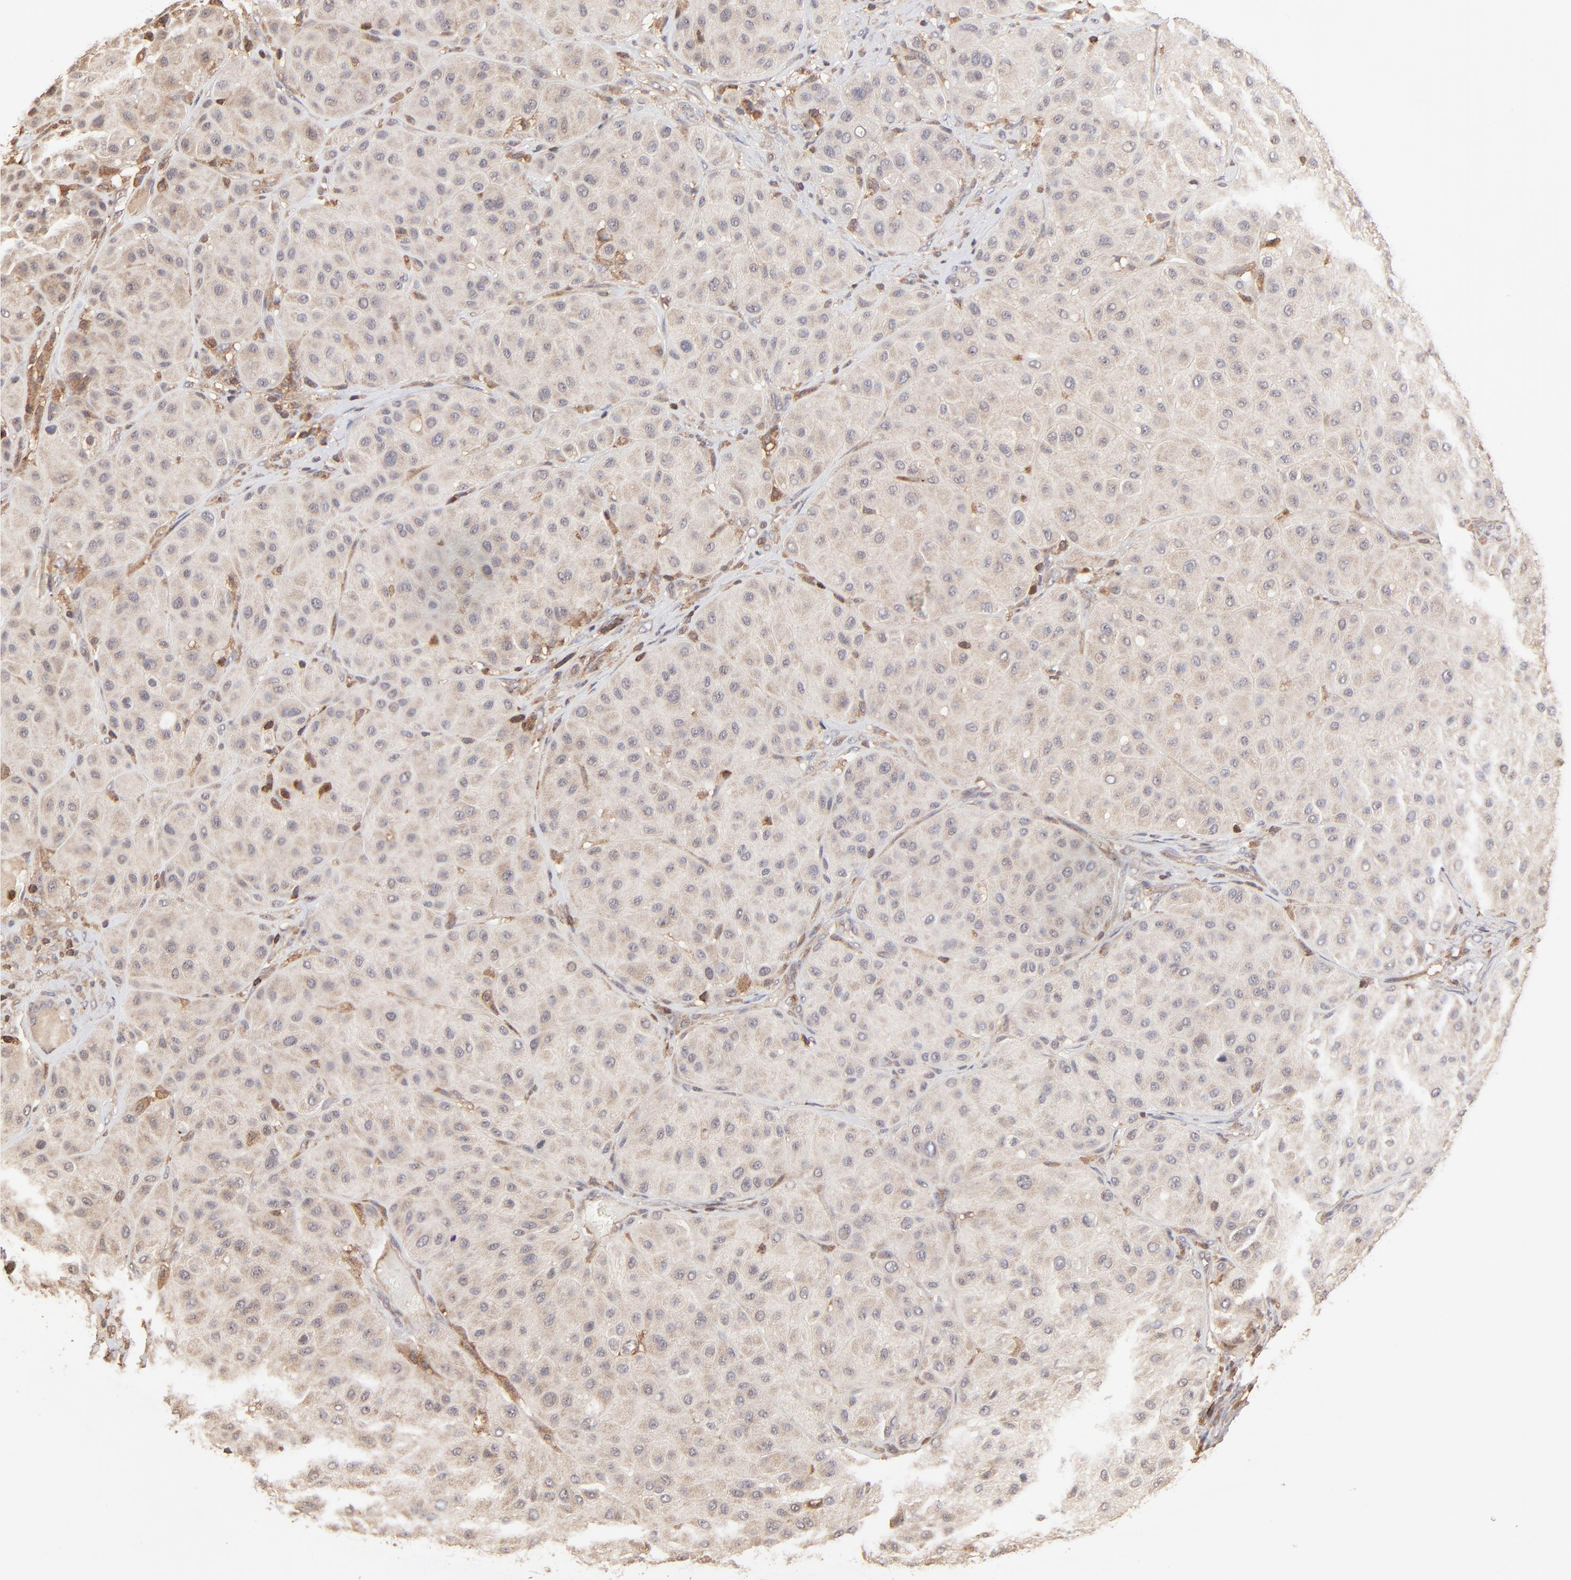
{"staining": {"intensity": "moderate", "quantity": ">75%", "location": "cytoplasmic/membranous"}, "tissue": "melanoma", "cell_type": "Tumor cells", "image_type": "cancer", "snomed": [{"axis": "morphology", "description": "Normal tissue, NOS"}, {"axis": "morphology", "description": "Malignant melanoma, Metastatic site"}, {"axis": "topography", "description": "Skin"}], "caption": "Immunohistochemistry (IHC) (DAB) staining of human malignant melanoma (metastatic site) shows moderate cytoplasmic/membranous protein staining in about >75% of tumor cells.", "gene": "STON2", "patient": {"sex": "male", "age": 41}}